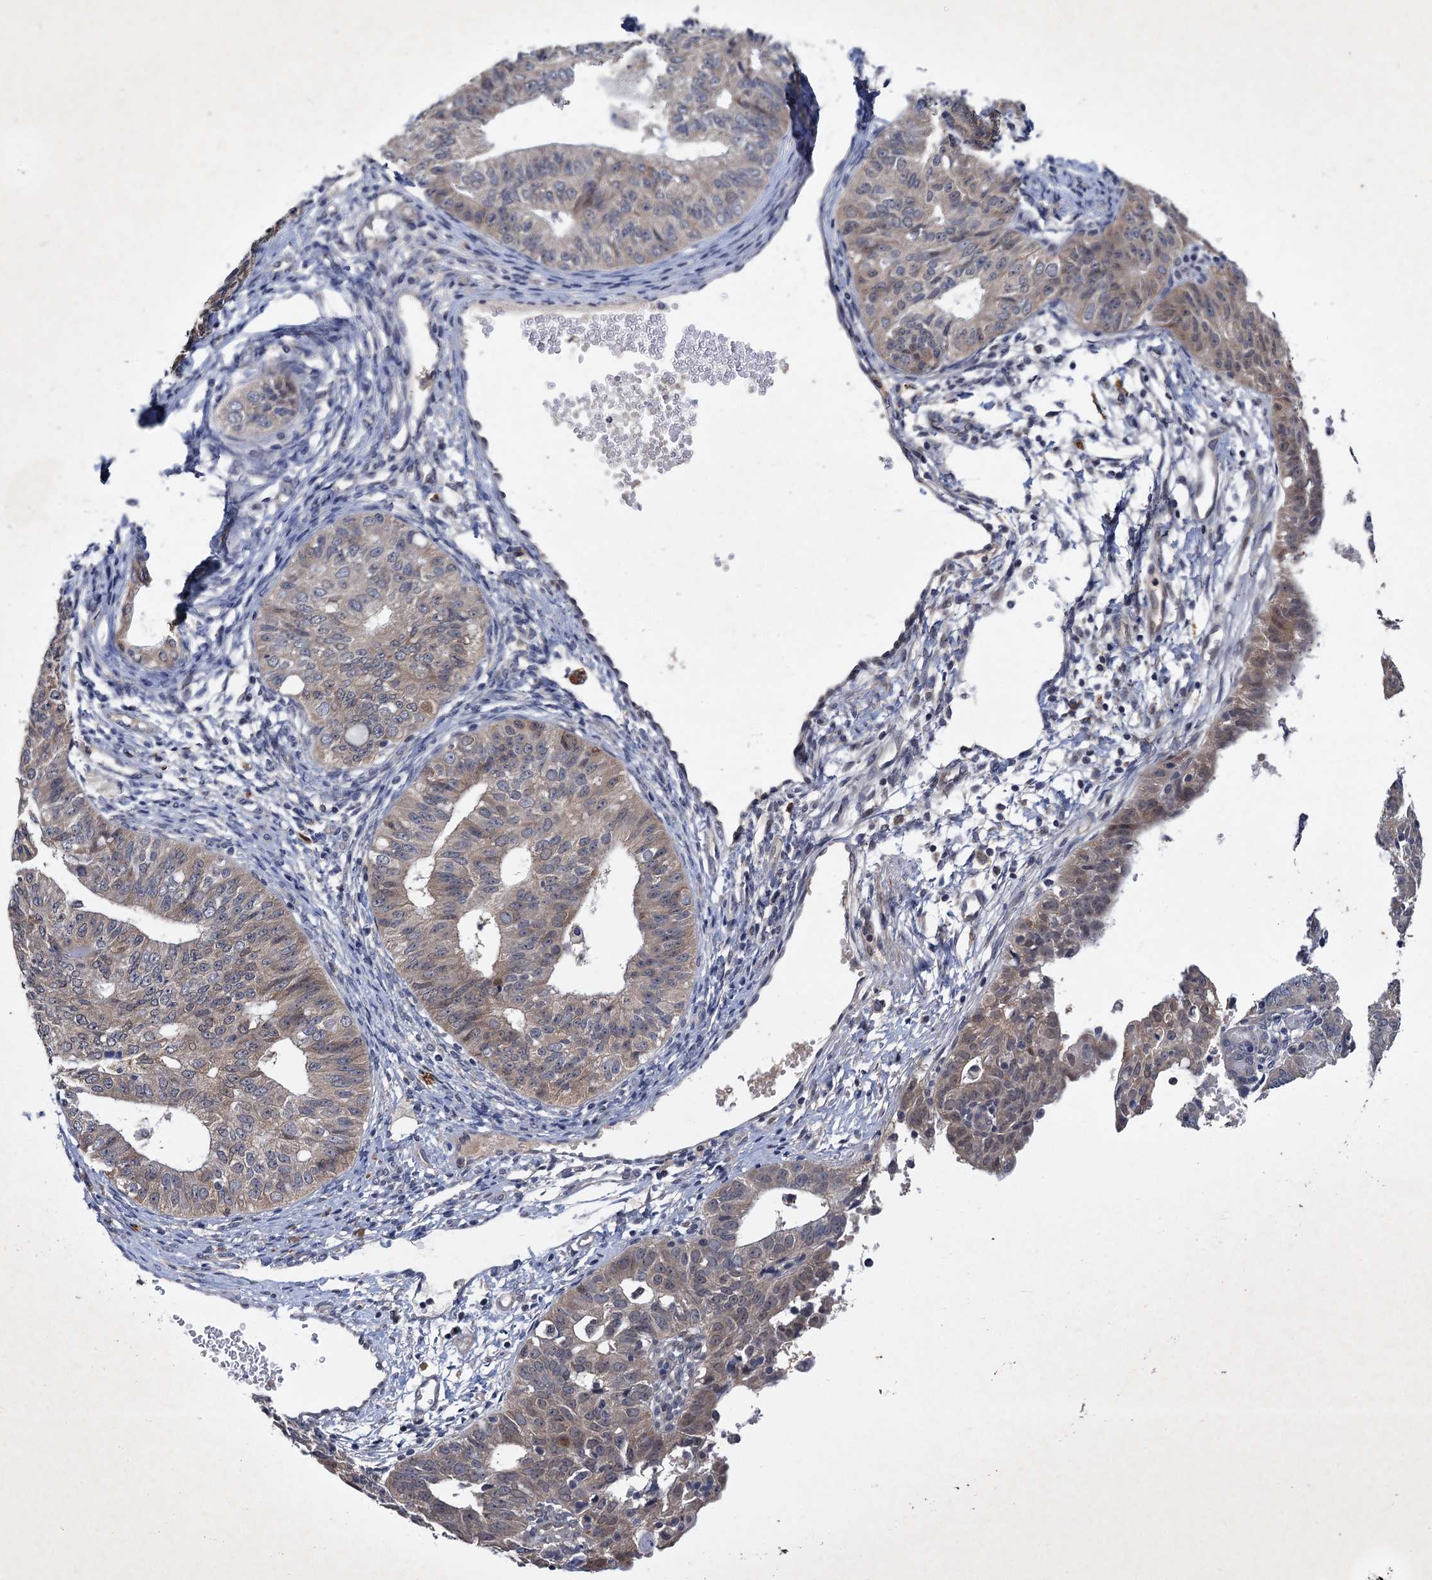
{"staining": {"intensity": "weak", "quantity": "<25%", "location": "cytoplasmic/membranous"}, "tissue": "endometrial cancer", "cell_type": "Tumor cells", "image_type": "cancer", "snomed": [{"axis": "morphology", "description": "Adenocarcinoma, NOS"}, {"axis": "topography", "description": "Endometrium"}], "caption": "IHC of endometrial cancer displays no staining in tumor cells. (DAB (3,3'-diaminobenzidine) immunohistochemistry with hematoxylin counter stain).", "gene": "TMEM39B", "patient": {"sex": "female", "age": 32}}